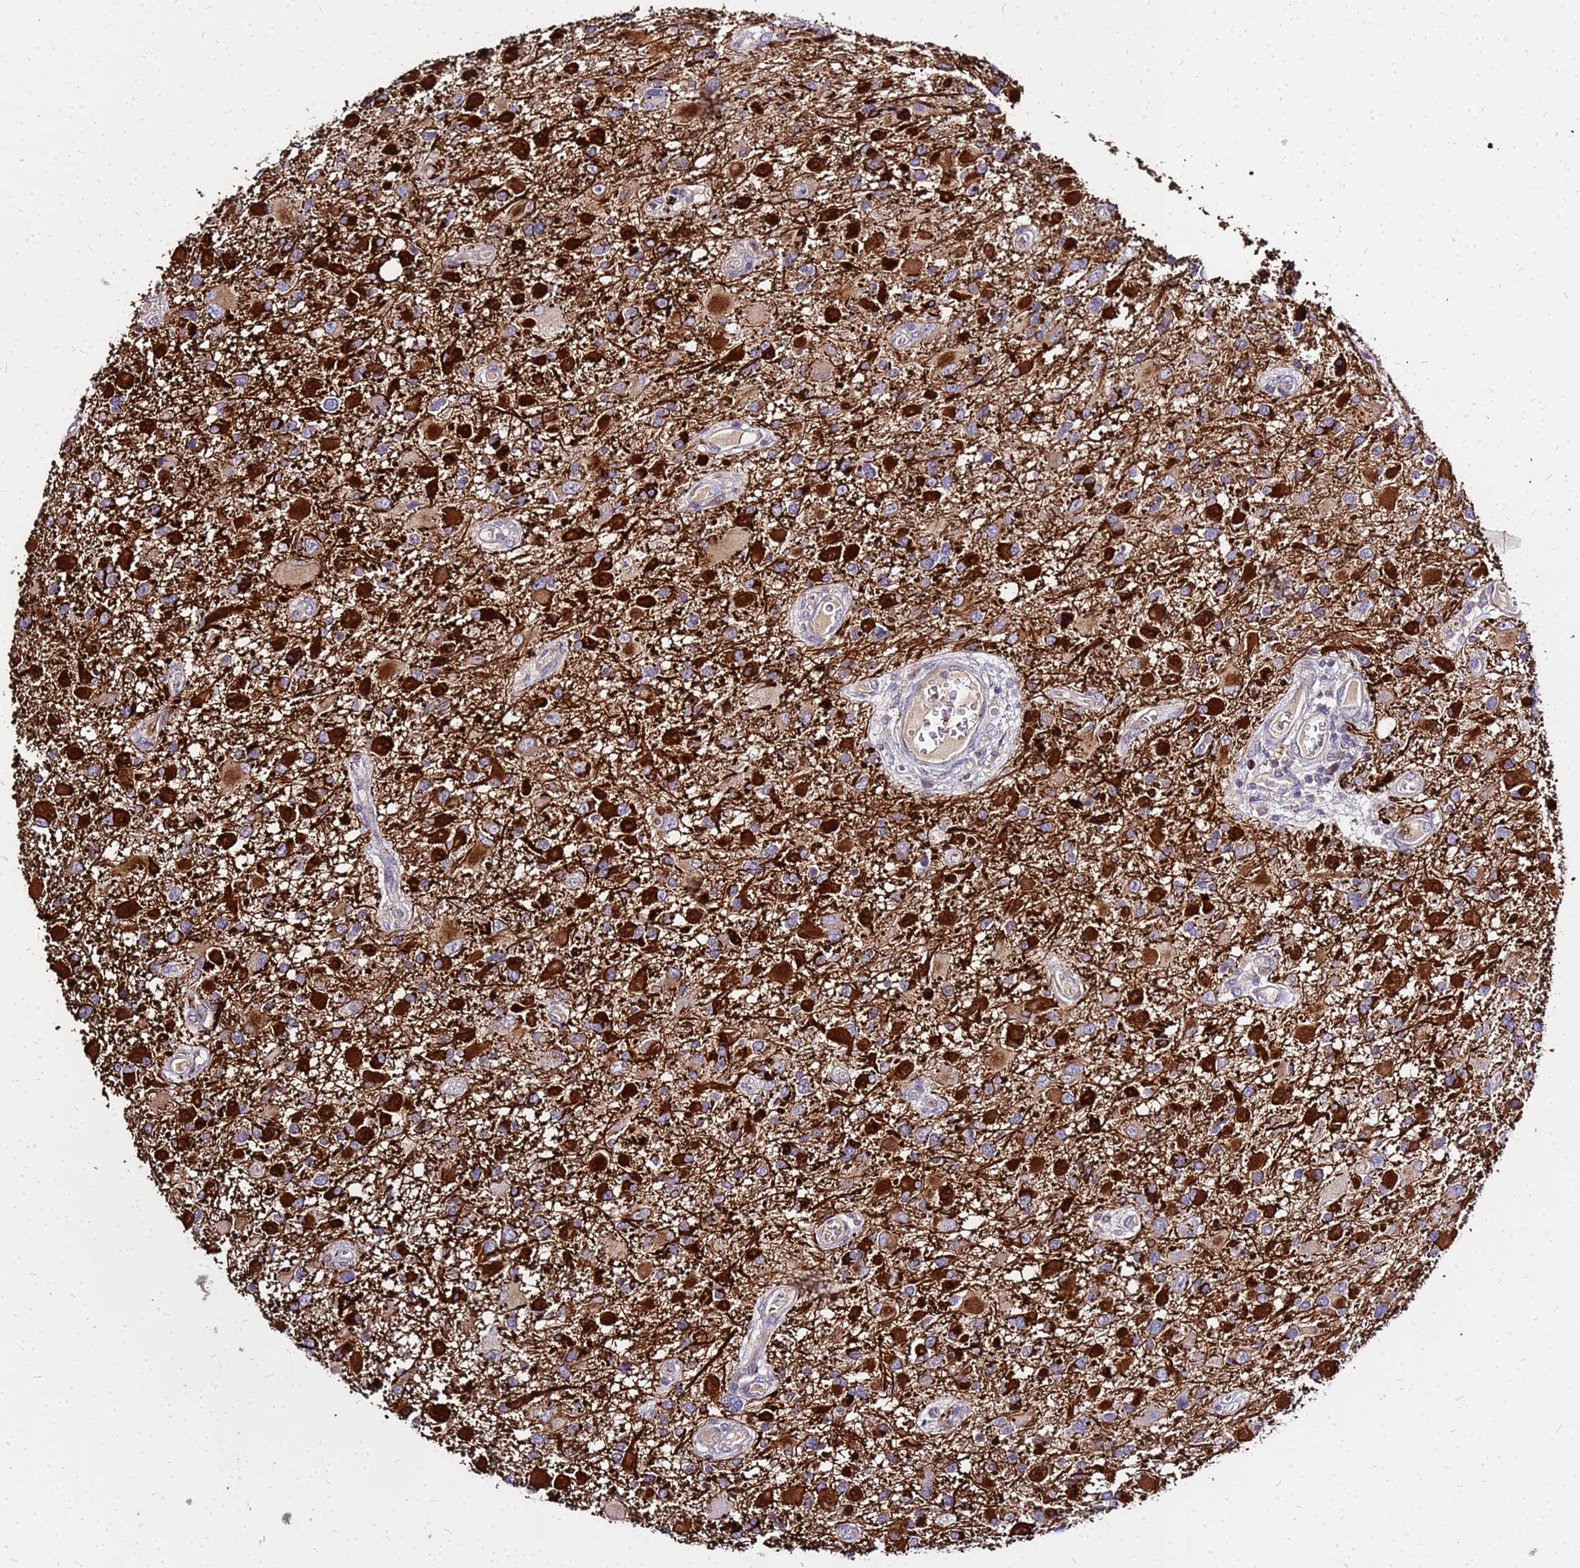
{"staining": {"intensity": "strong", "quantity": "25%-75%", "location": "cytoplasmic/membranous"}, "tissue": "glioma", "cell_type": "Tumor cells", "image_type": "cancer", "snomed": [{"axis": "morphology", "description": "Glioma, malignant, High grade"}, {"axis": "topography", "description": "Brain"}], "caption": "Malignant glioma (high-grade) stained for a protein exhibits strong cytoplasmic/membranous positivity in tumor cells.", "gene": "COX14", "patient": {"sex": "male", "age": 53}}